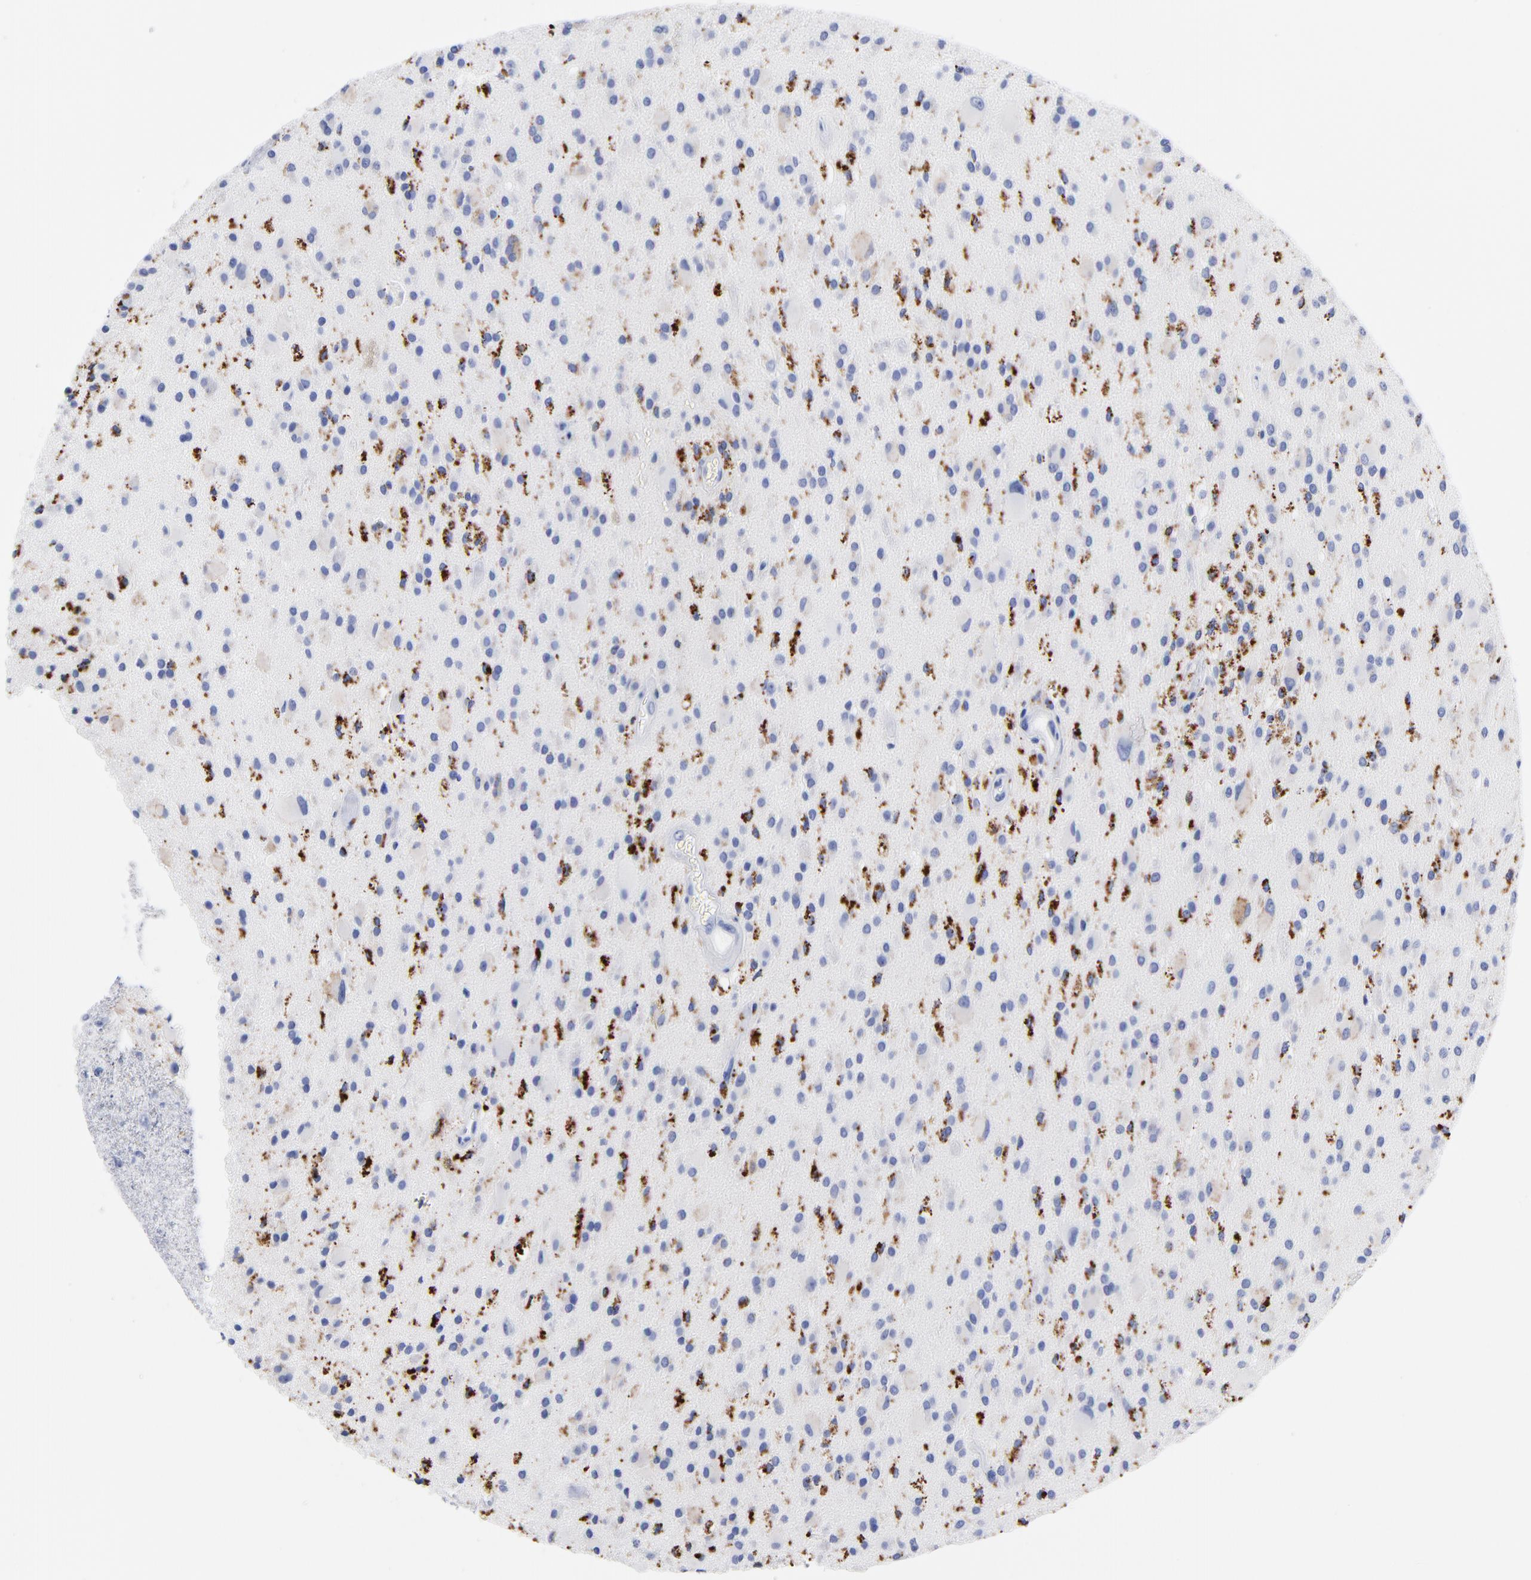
{"staining": {"intensity": "strong", "quantity": "25%-75%", "location": "cytoplasmic/membranous"}, "tissue": "glioma", "cell_type": "Tumor cells", "image_type": "cancer", "snomed": [{"axis": "morphology", "description": "Glioma, malignant, Low grade"}, {"axis": "topography", "description": "Brain"}], "caption": "The histopathology image reveals staining of malignant glioma (low-grade), revealing strong cytoplasmic/membranous protein expression (brown color) within tumor cells.", "gene": "CPVL", "patient": {"sex": "male", "age": 58}}